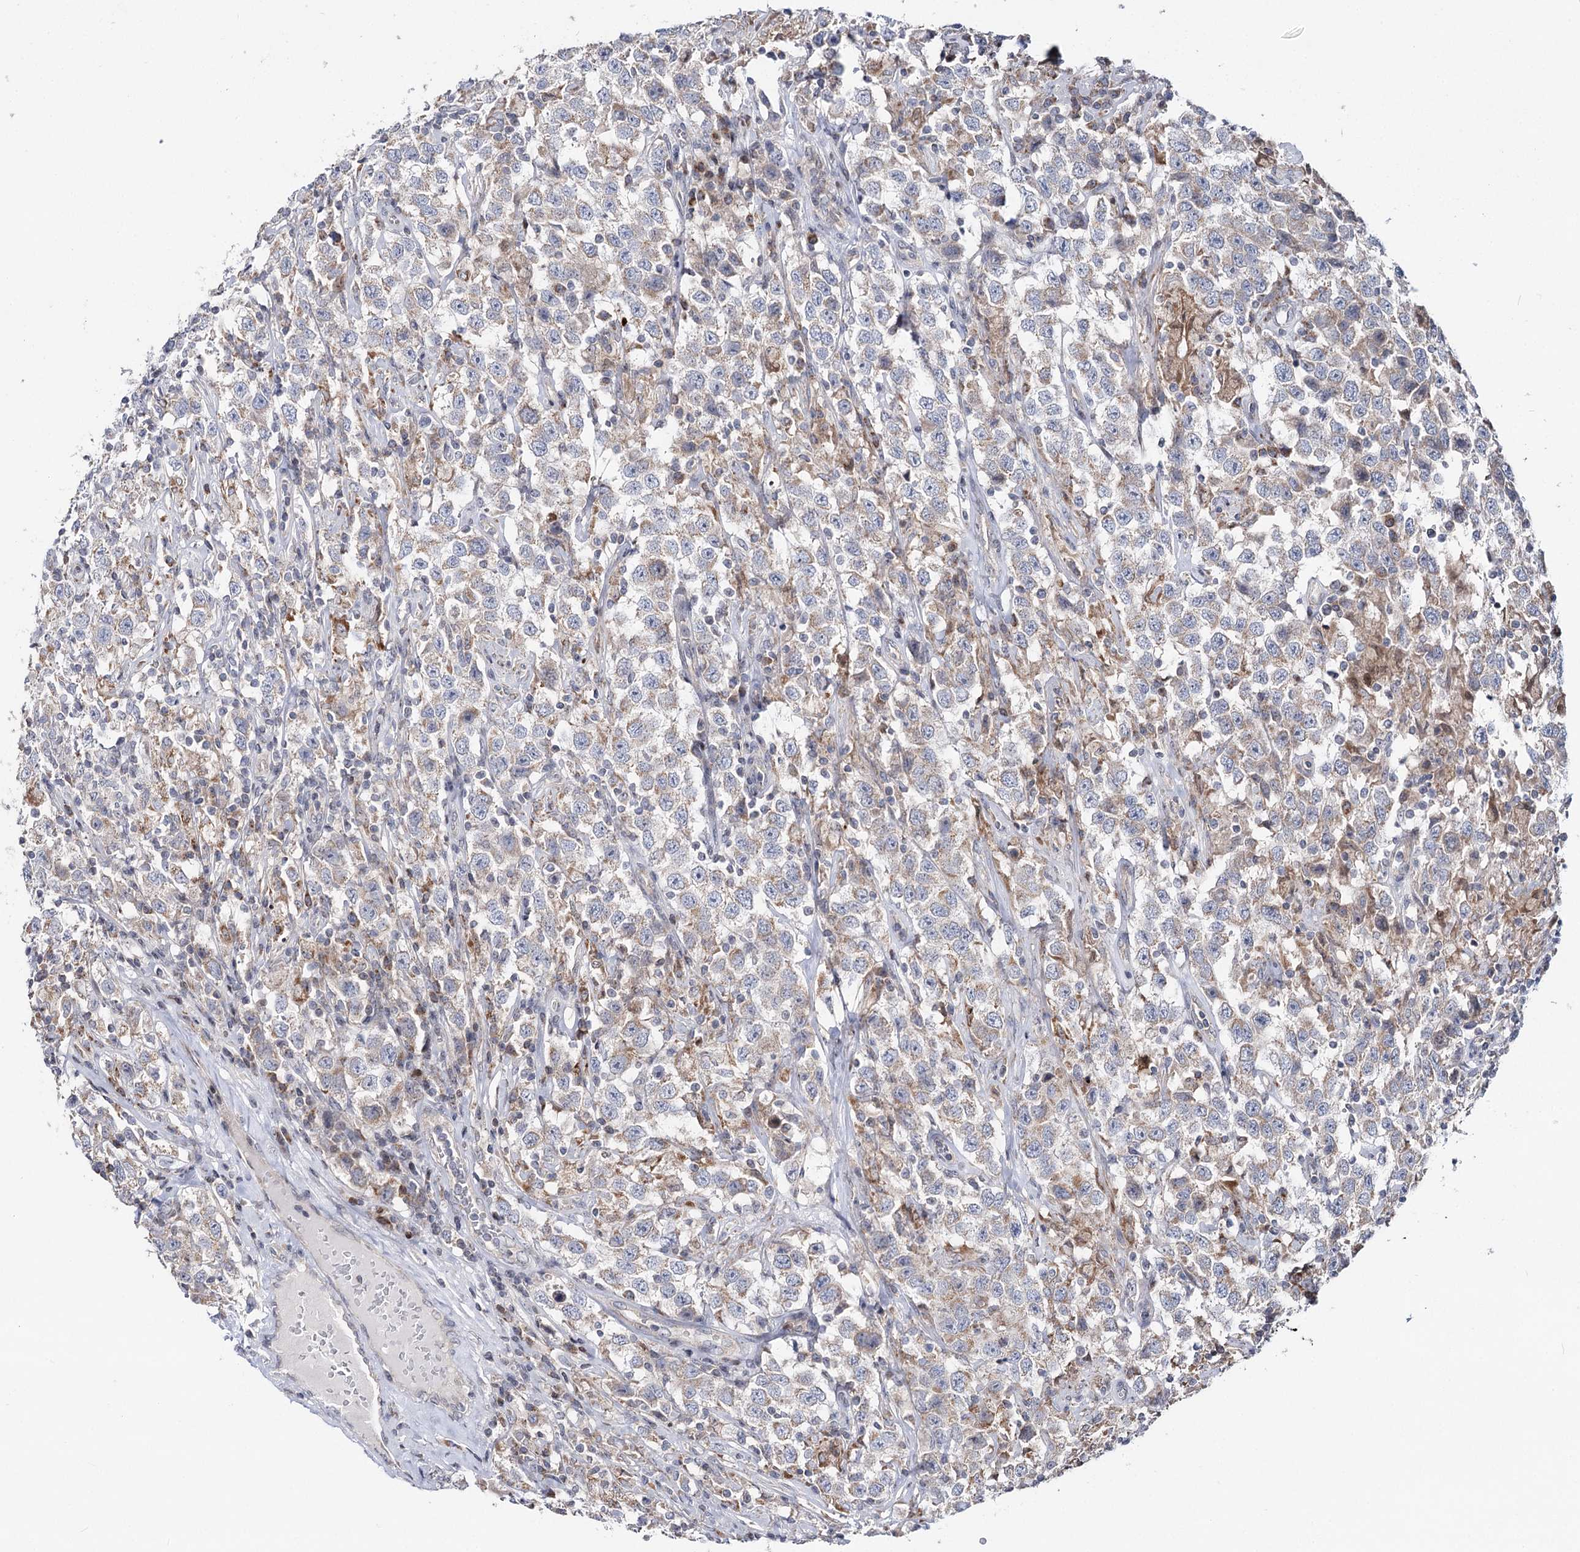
{"staining": {"intensity": "weak", "quantity": "25%-75%", "location": "cytoplasmic/membranous"}, "tissue": "testis cancer", "cell_type": "Tumor cells", "image_type": "cancer", "snomed": [{"axis": "morphology", "description": "Seminoma, NOS"}, {"axis": "topography", "description": "Testis"}], "caption": "Immunohistochemistry (IHC) photomicrograph of neoplastic tissue: human testis cancer stained using immunohistochemistry demonstrates low levels of weak protein expression localized specifically in the cytoplasmic/membranous of tumor cells, appearing as a cytoplasmic/membranous brown color.", "gene": "PTGR1", "patient": {"sex": "male", "age": 41}}